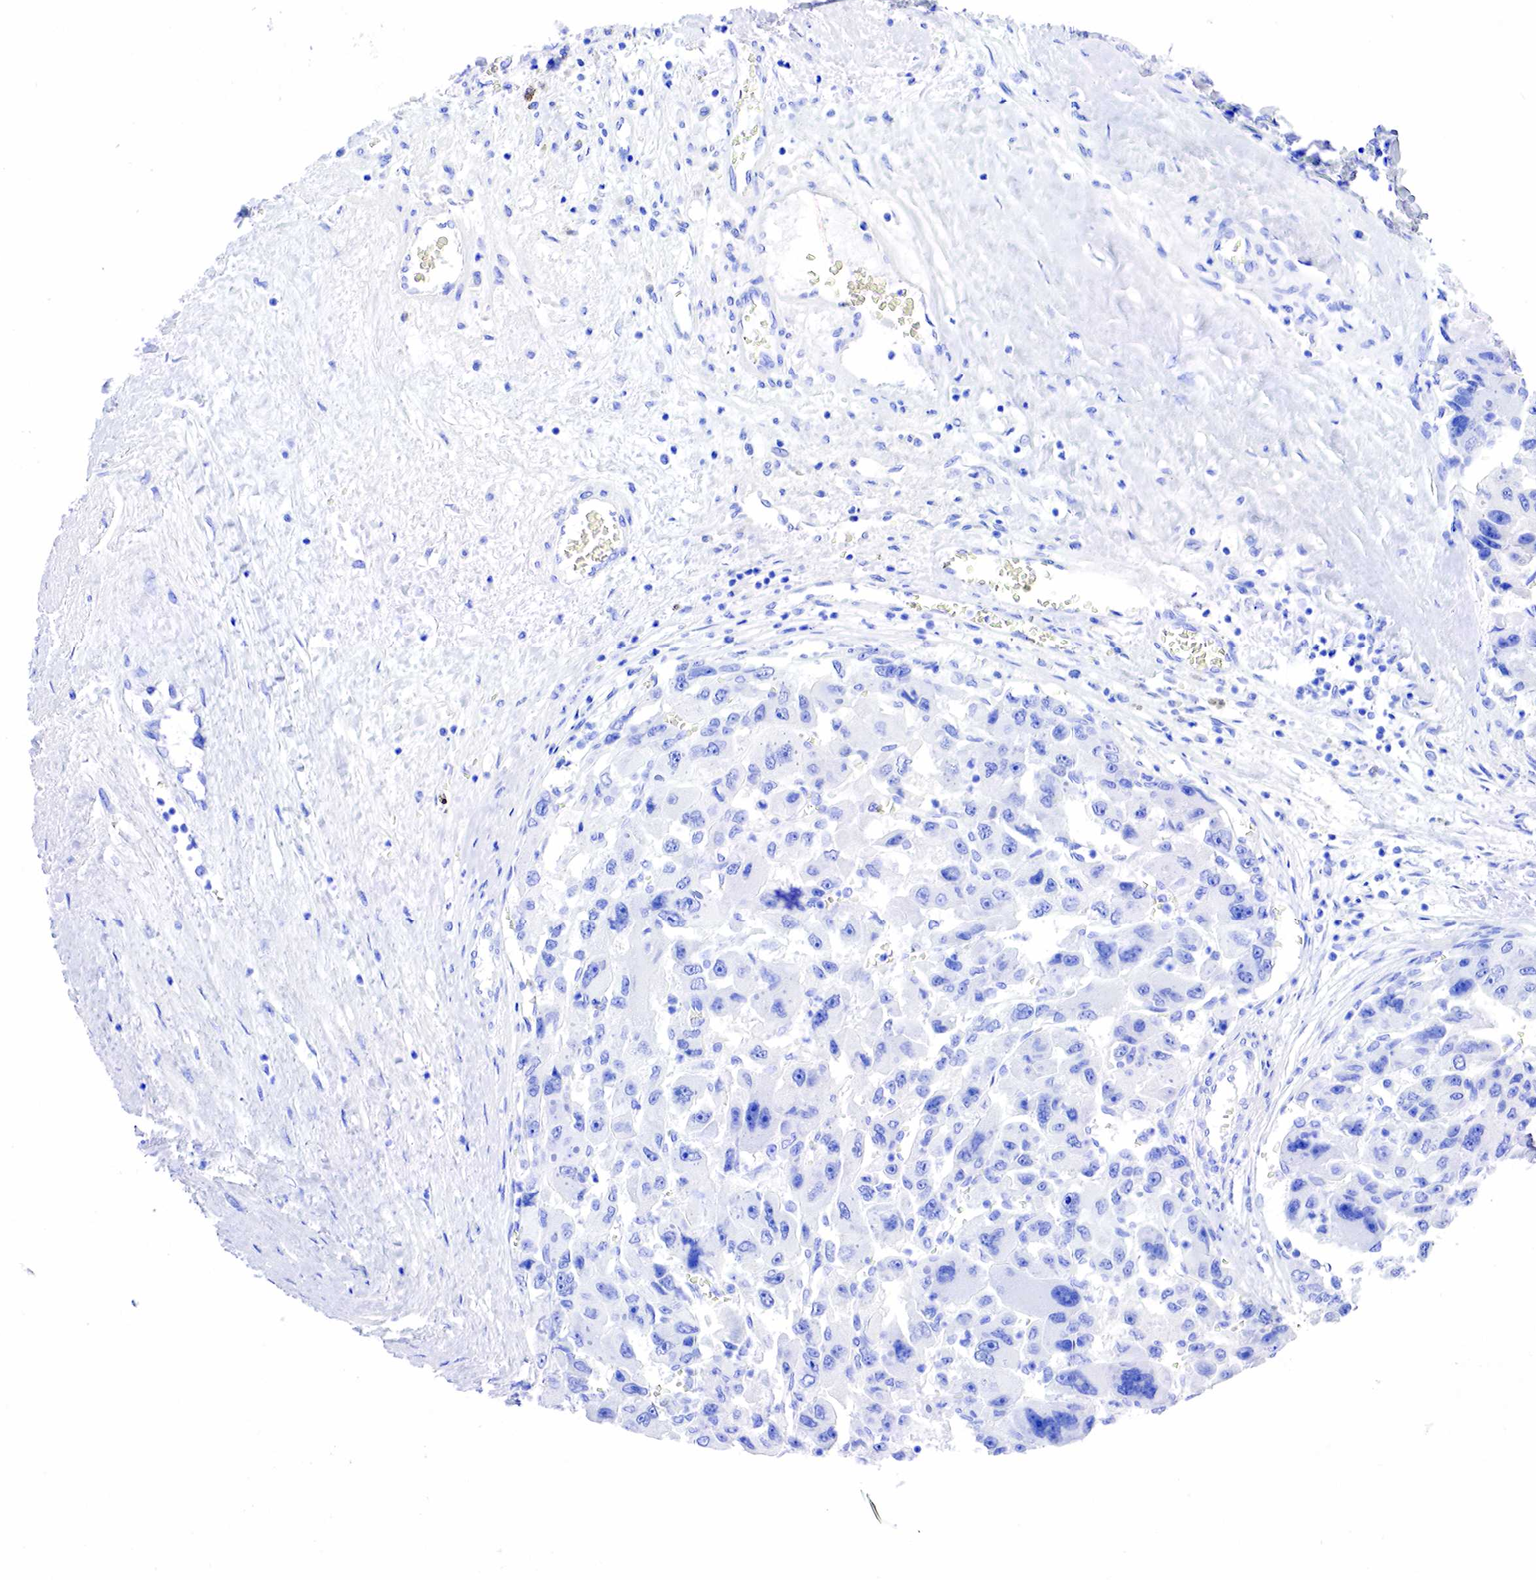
{"staining": {"intensity": "negative", "quantity": "none", "location": "none"}, "tissue": "liver cancer", "cell_type": "Tumor cells", "image_type": "cancer", "snomed": [{"axis": "morphology", "description": "Carcinoma, Hepatocellular, NOS"}, {"axis": "topography", "description": "Liver"}], "caption": "There is no significant expression in tumor cells of liver cancer (hepatocellular carcinoma).", "gene": "KLK3", "patient": {"sex": "male", "age": 64}}